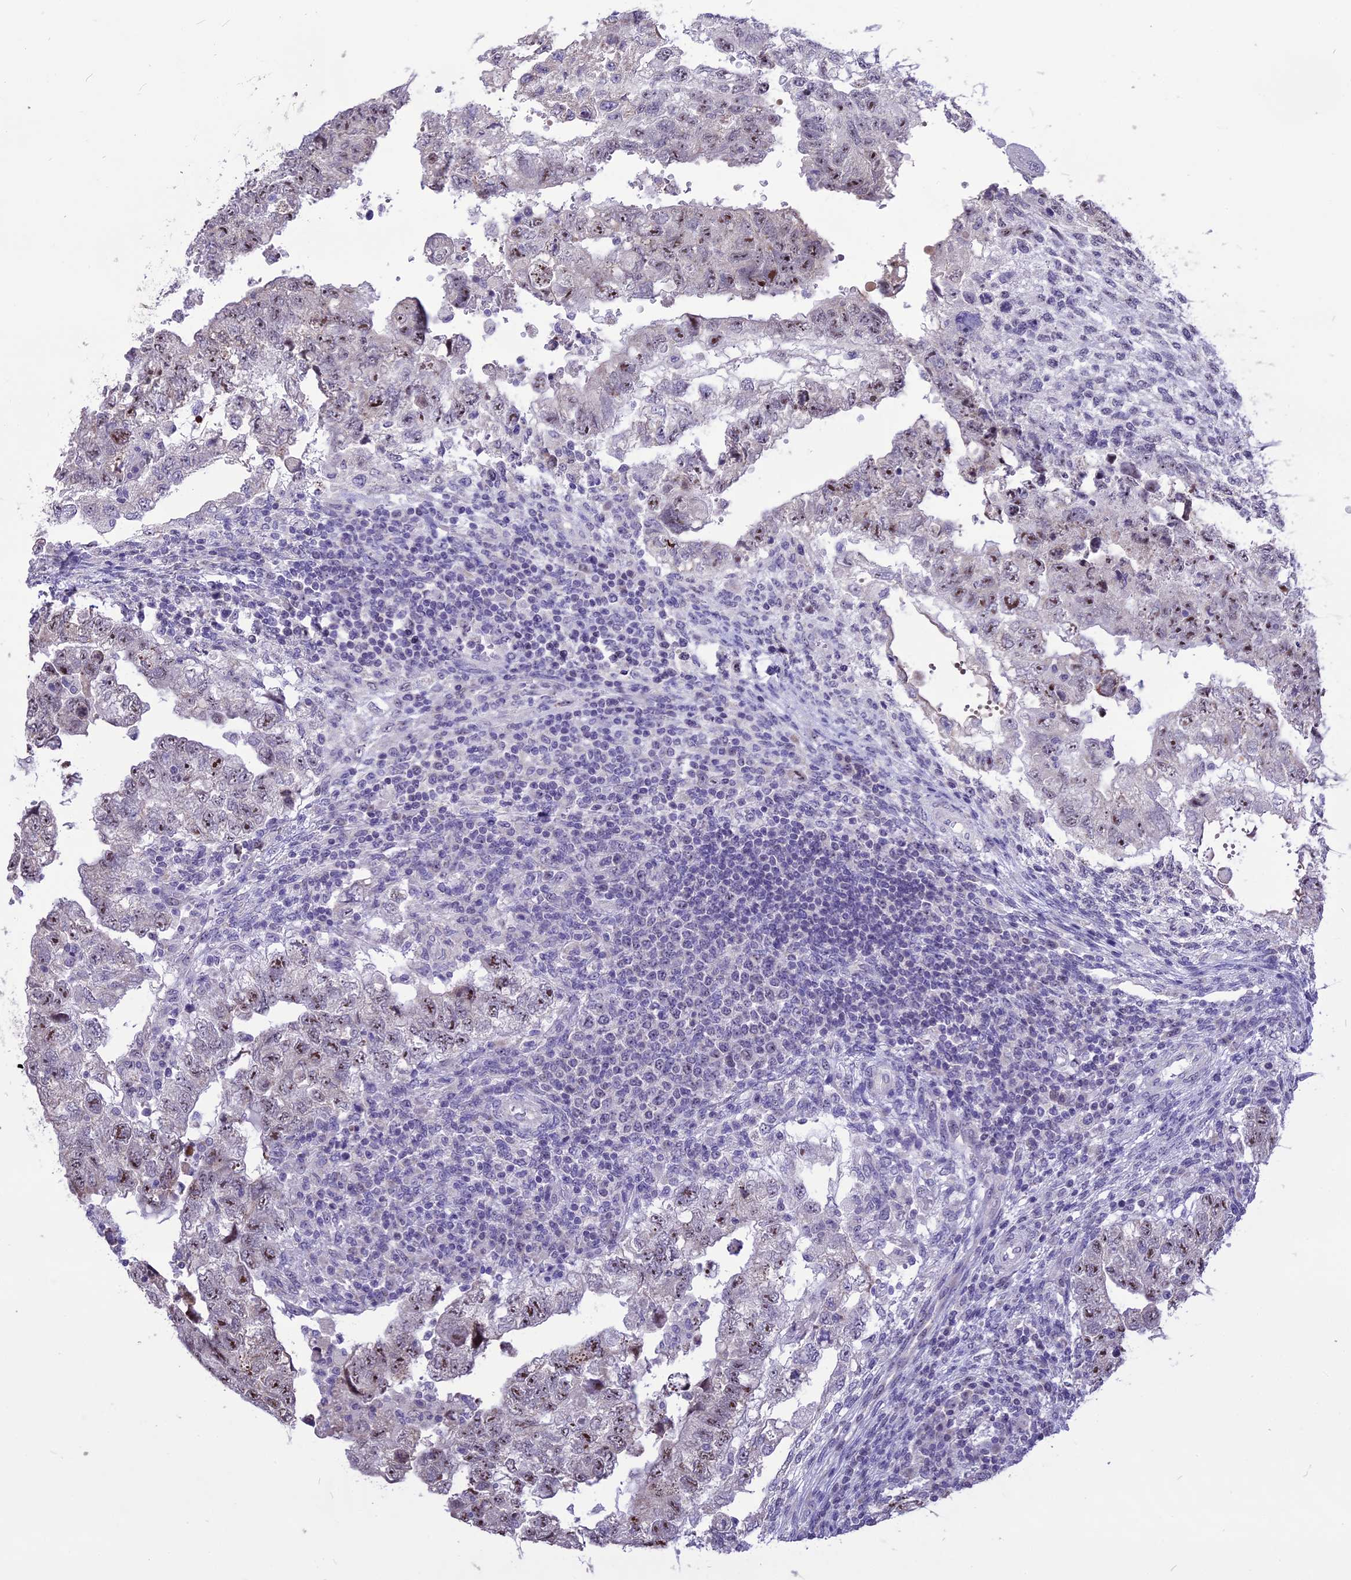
{"staining": {"intensity": "moderate", "quantity": ">75%", "location": "nuclear"}, "tissue": "testis cancer", "cell_type": "Tumor cells", "image_type": "cancer", "snomed": [{"axis": "morphology", "description": "Carcinoma, Embryonal, NOS"}, {"axis": "topography", "description": "Testis"}], "caption": "Moderate nuclear protein staining is seen in approximately >75% of tumor cells in testis cancer.", "gene": "CMSS1", "patient": {"sex": "male", "age": 36}}